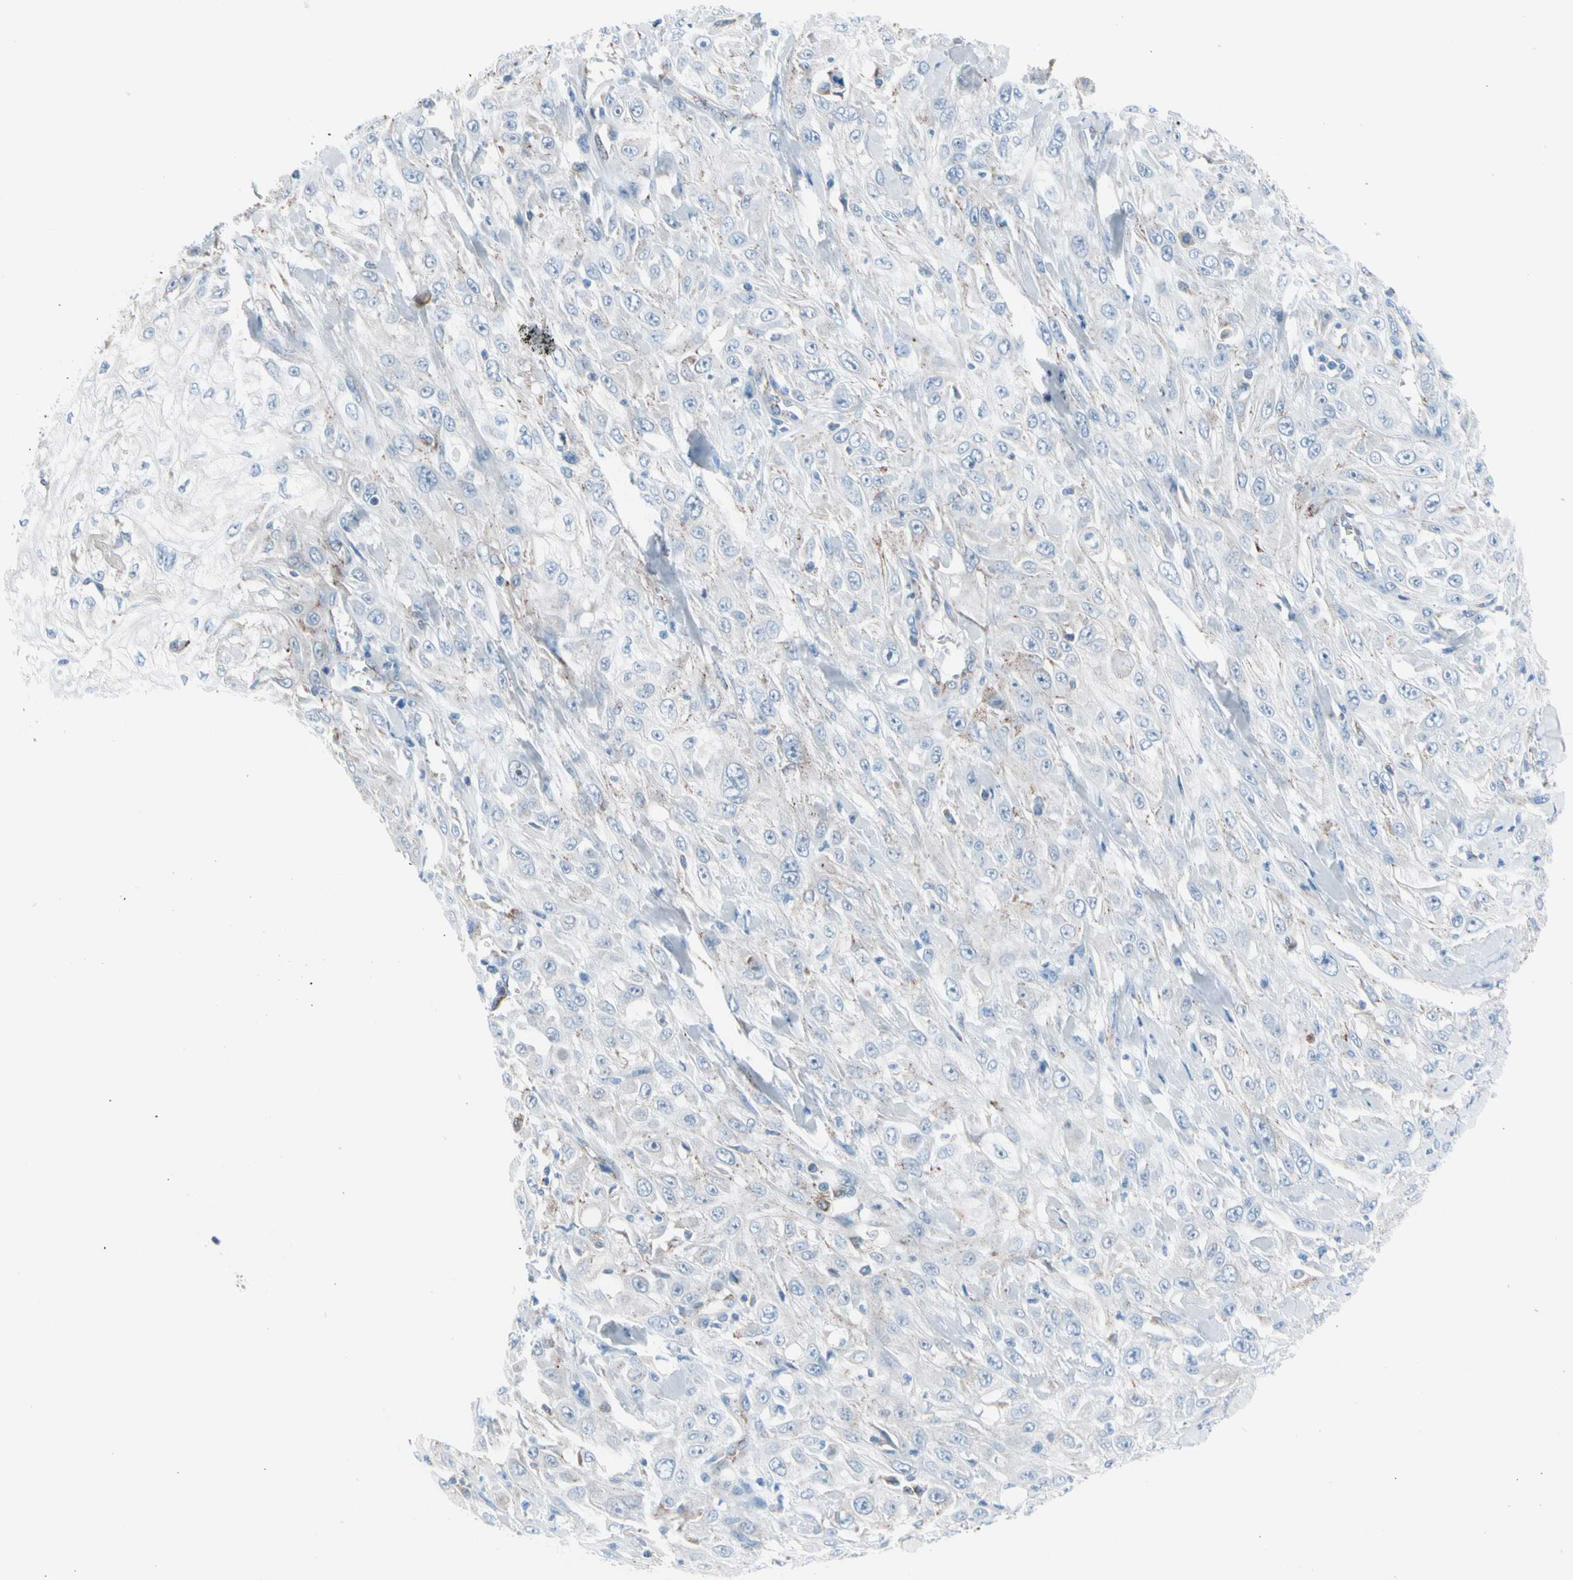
{"staining": {"intensity": "negative", "quantity": "none", "location": "none"}, "tissue": "skin cancer", "cell_type": "Tumor cells", "image_type": "cancer", "snomed": [{"axis": "morphology", "description": "Squamous cell carcinoma, NOS"}, {"axis": "morphology", "description": "Squamous cell carcinoma, metastatic, NOS"}, {"axis": "topography", "description": "Skin"}, {"axis": "topography", "description": "Lymph node"}], "caption": "Immunohistochemical staining of skin cancer (metastatic squamous cell carcinoma) shows no significant staining in tumor cells.", "gene": "HK1", "patient": {"sex": "male", "age": 75}}